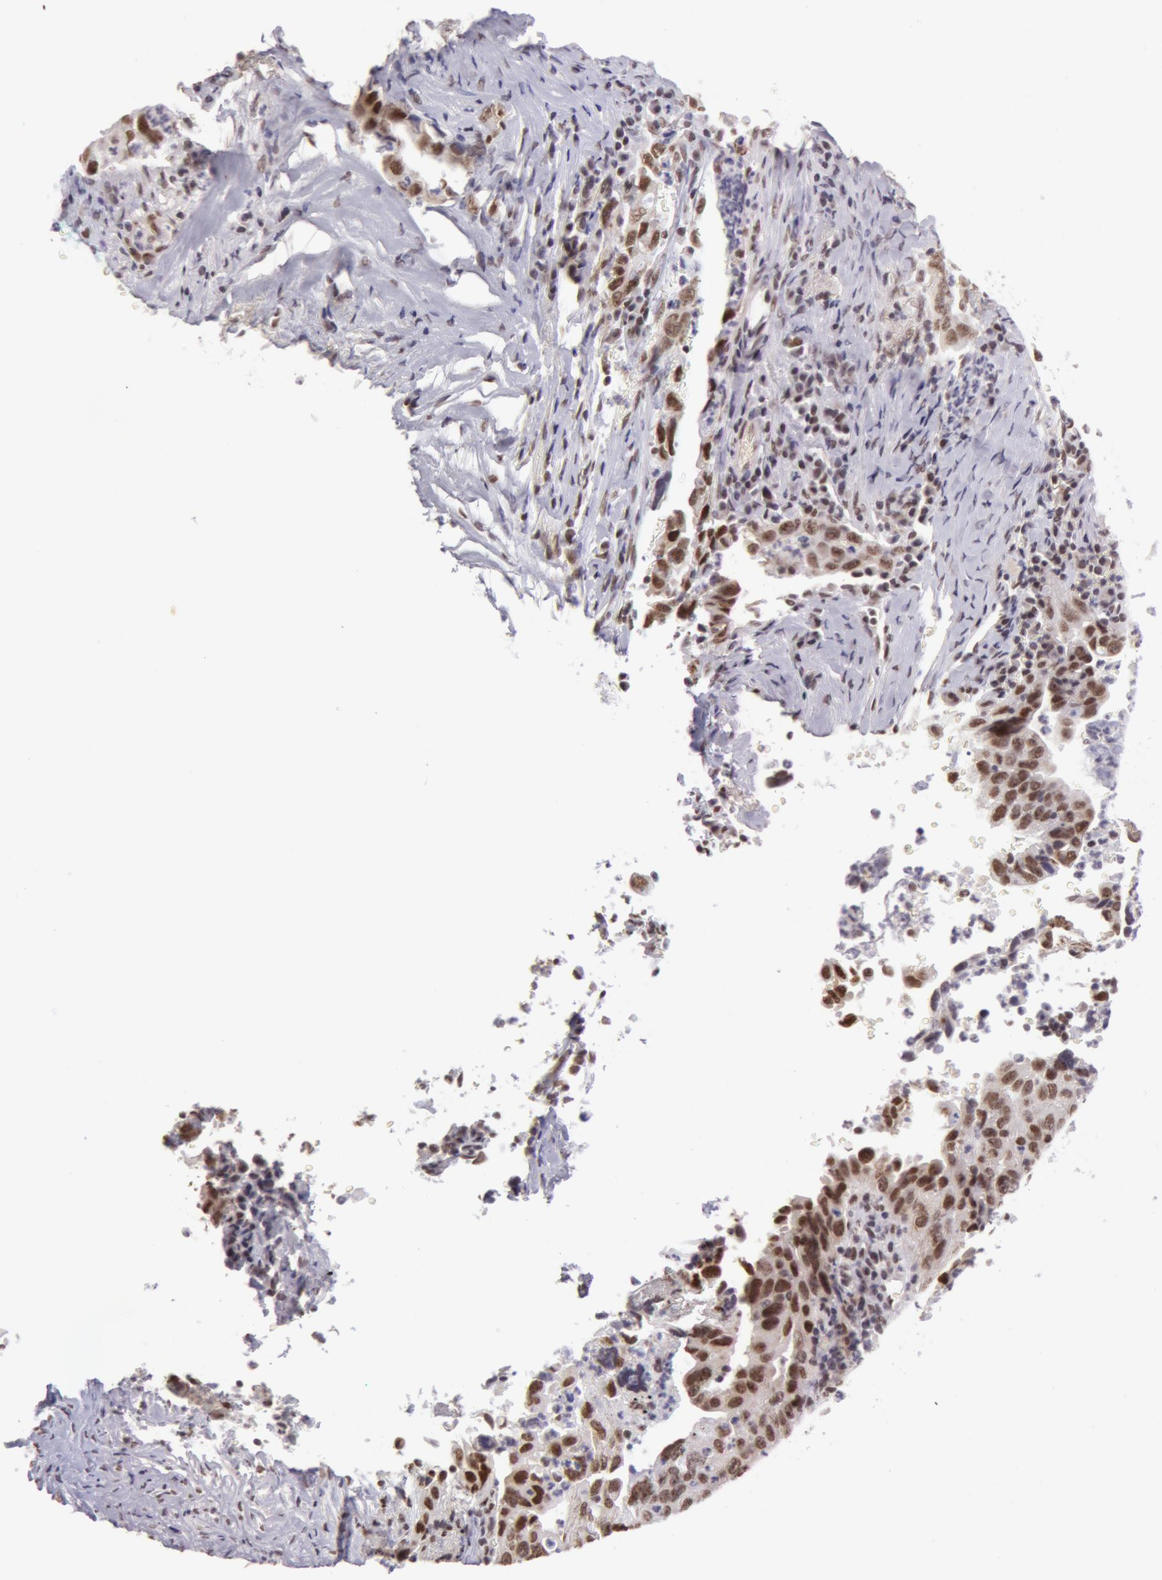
{"staining": {"intensity": "weak", "quantity": "25%-75%", "location": "nuclear"}, "tissue": "lung cancer", "cell_type": "Tumor cells", "image_type": "cancer", "snomed": [{"axis": "morphology", "description": "Squamous cell carcinoma, NOS"}, {"axis": "topography", "description": "Lung"}], "caption": "Protein staining of lung squamous cell carcinoma tissue reveals weak nuclear staining in approximately 25%-75% of tumor cells.", "gene": "VRTN", "patient": {"sex": "male", "age": 64}}